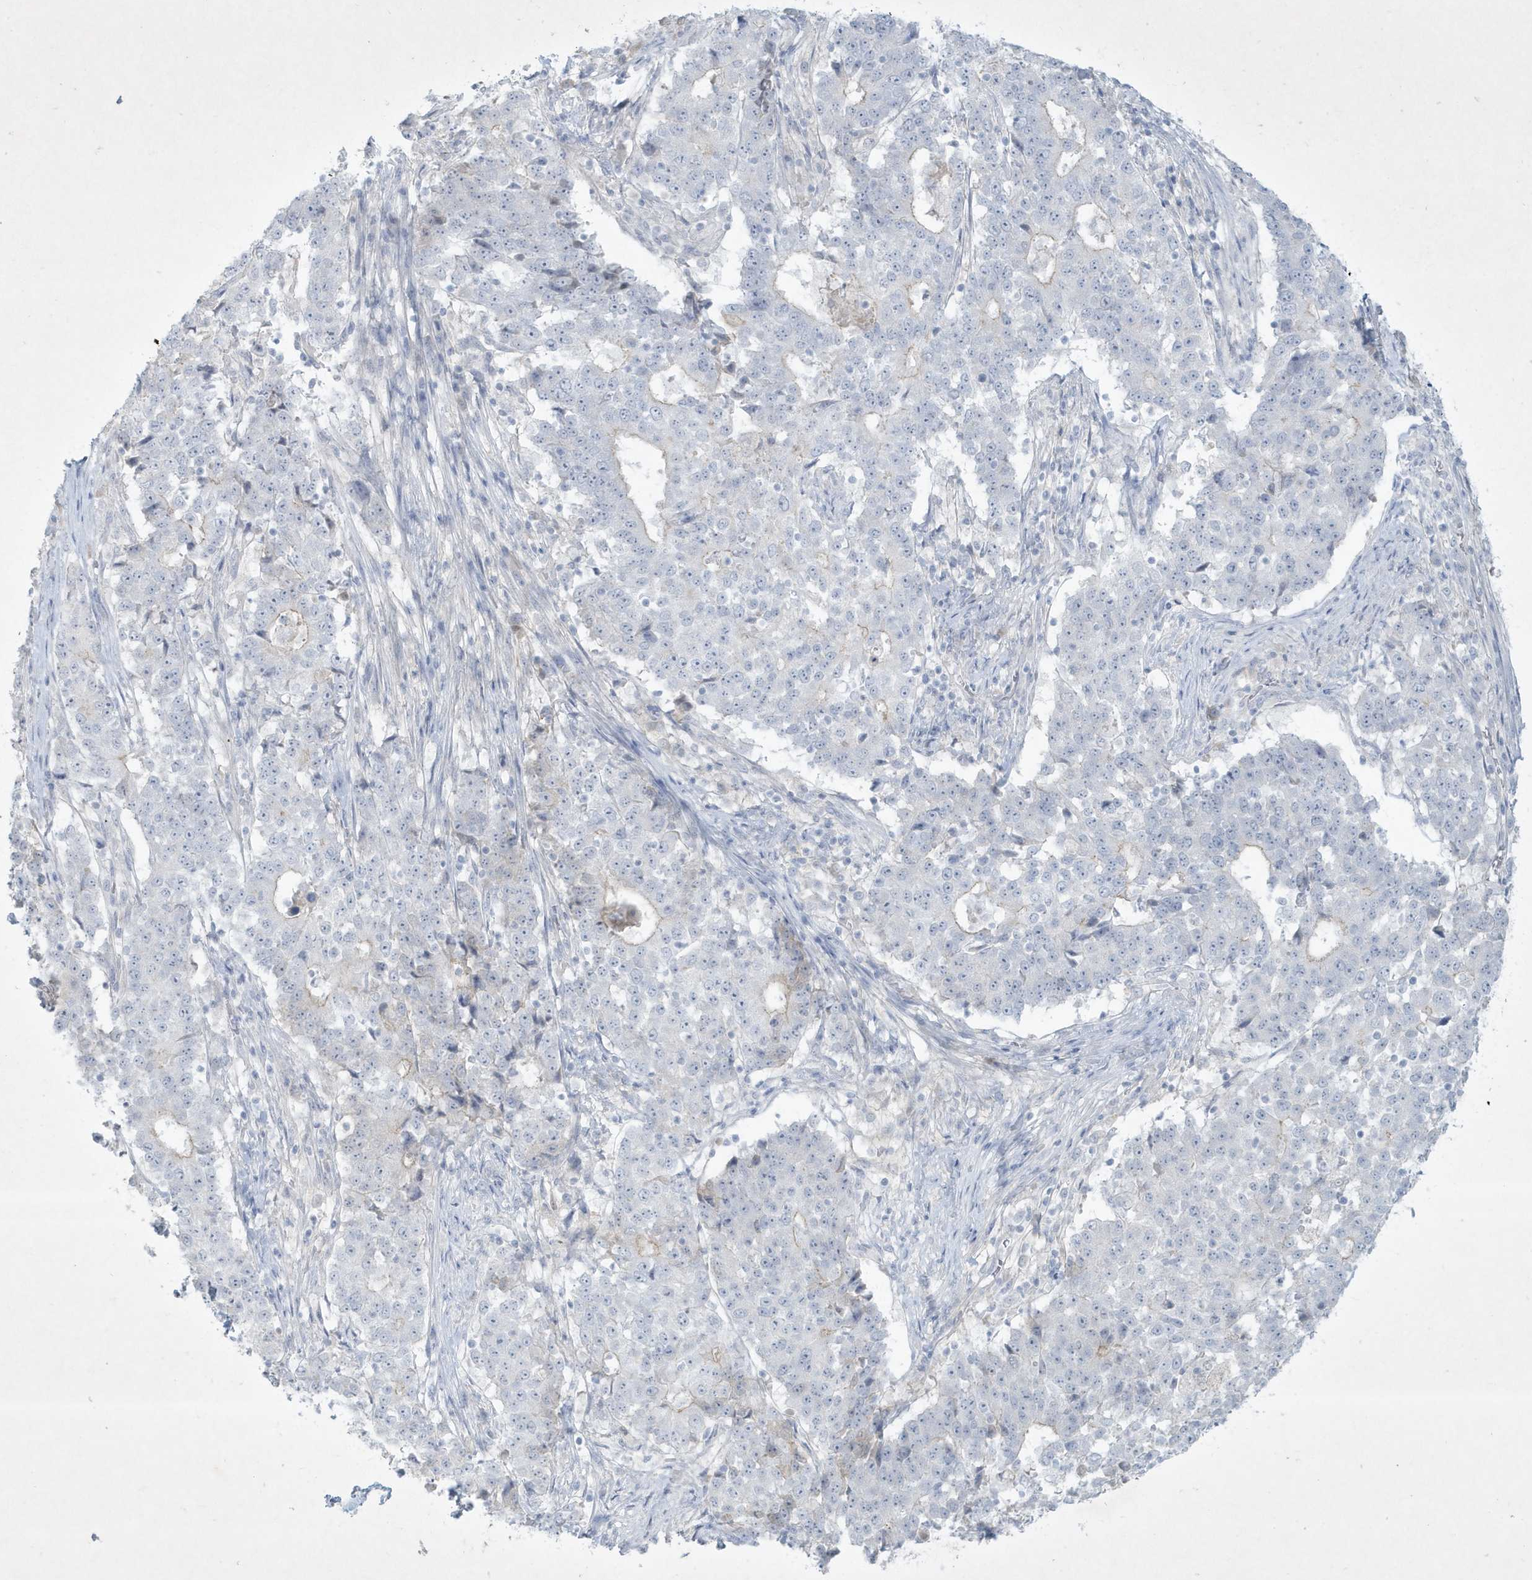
{"staining": {"intensity": "negative", "quantity": "none", "location": "none"}, "tissue": "stomach cancer", "cell_type": "Tumor cells", "image_type": "cancer", "snomed": [{"axis": "morphology", "description": "Adenocarcinoma, NOS"}, {"axis": "topography", "description": "Stomach"}], "caption": "Tumor cells are negative for protein expression in human stomach cancer.", "gene": "CCDC24", "patient": {"sex": "male", "age": 59}}